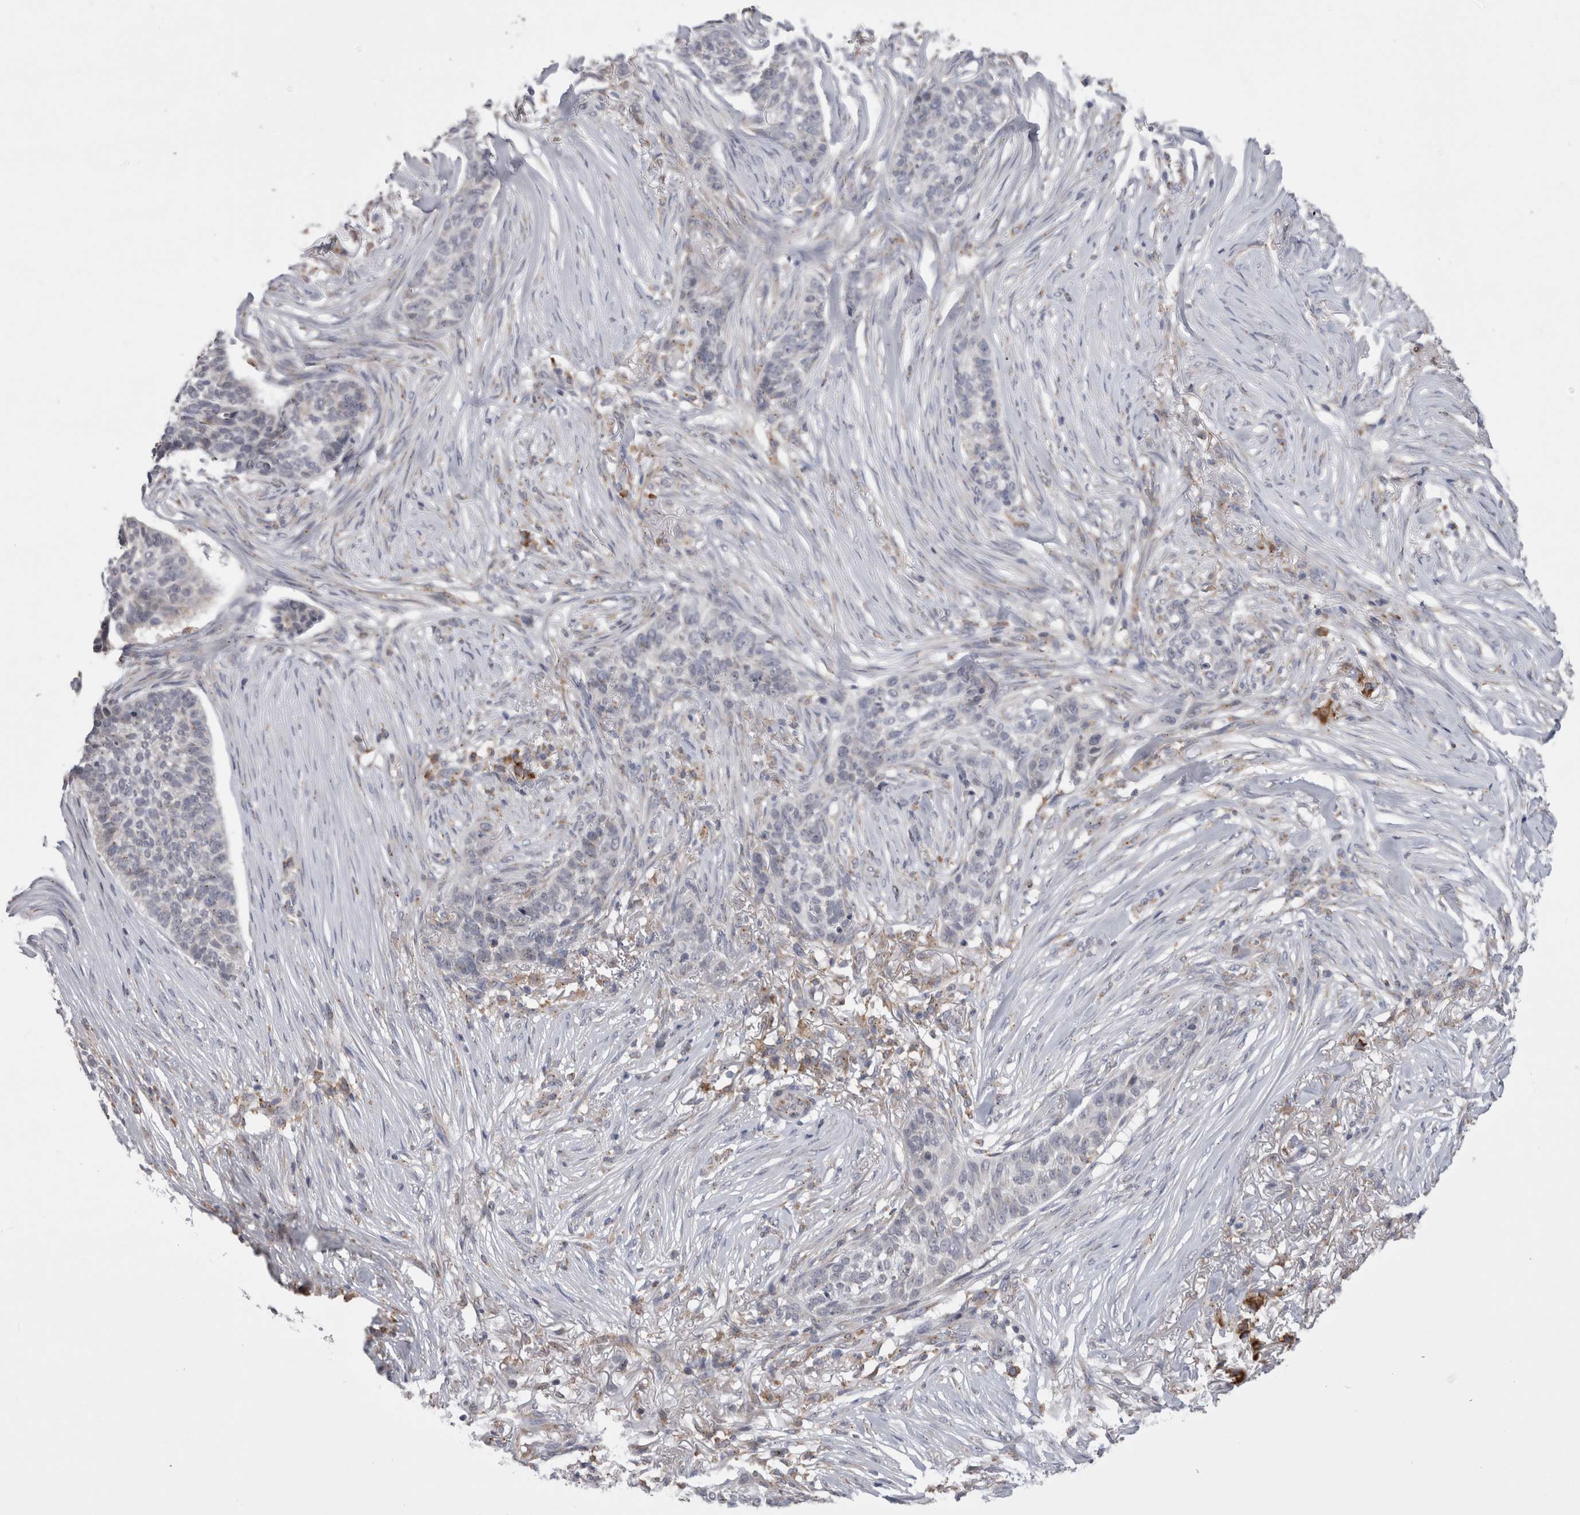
{"staining": {"intensity": "negative", "quantity": "none", "location": "none"}, "tissue": "skin cancer", "cell_type": "Tumor cells", "image_type": "cancer", "snomed": [{"axis": "morphology", "description": "Basal cell carcinoma"}, {"axis": "topography", "description": "Skin"}], "caption": "Immunohistochemistry image of neoplastic tissue: skin basal cell carcinoma stained with DAB reveals no significant protein staining in tumor cells. Brightfield microscopy of IHC stained with DAB (brown) and hematoxylin (blue), captured at high magnification.", "gene": "ZNF341", "patient": {"sex": "male", "age": 85}}